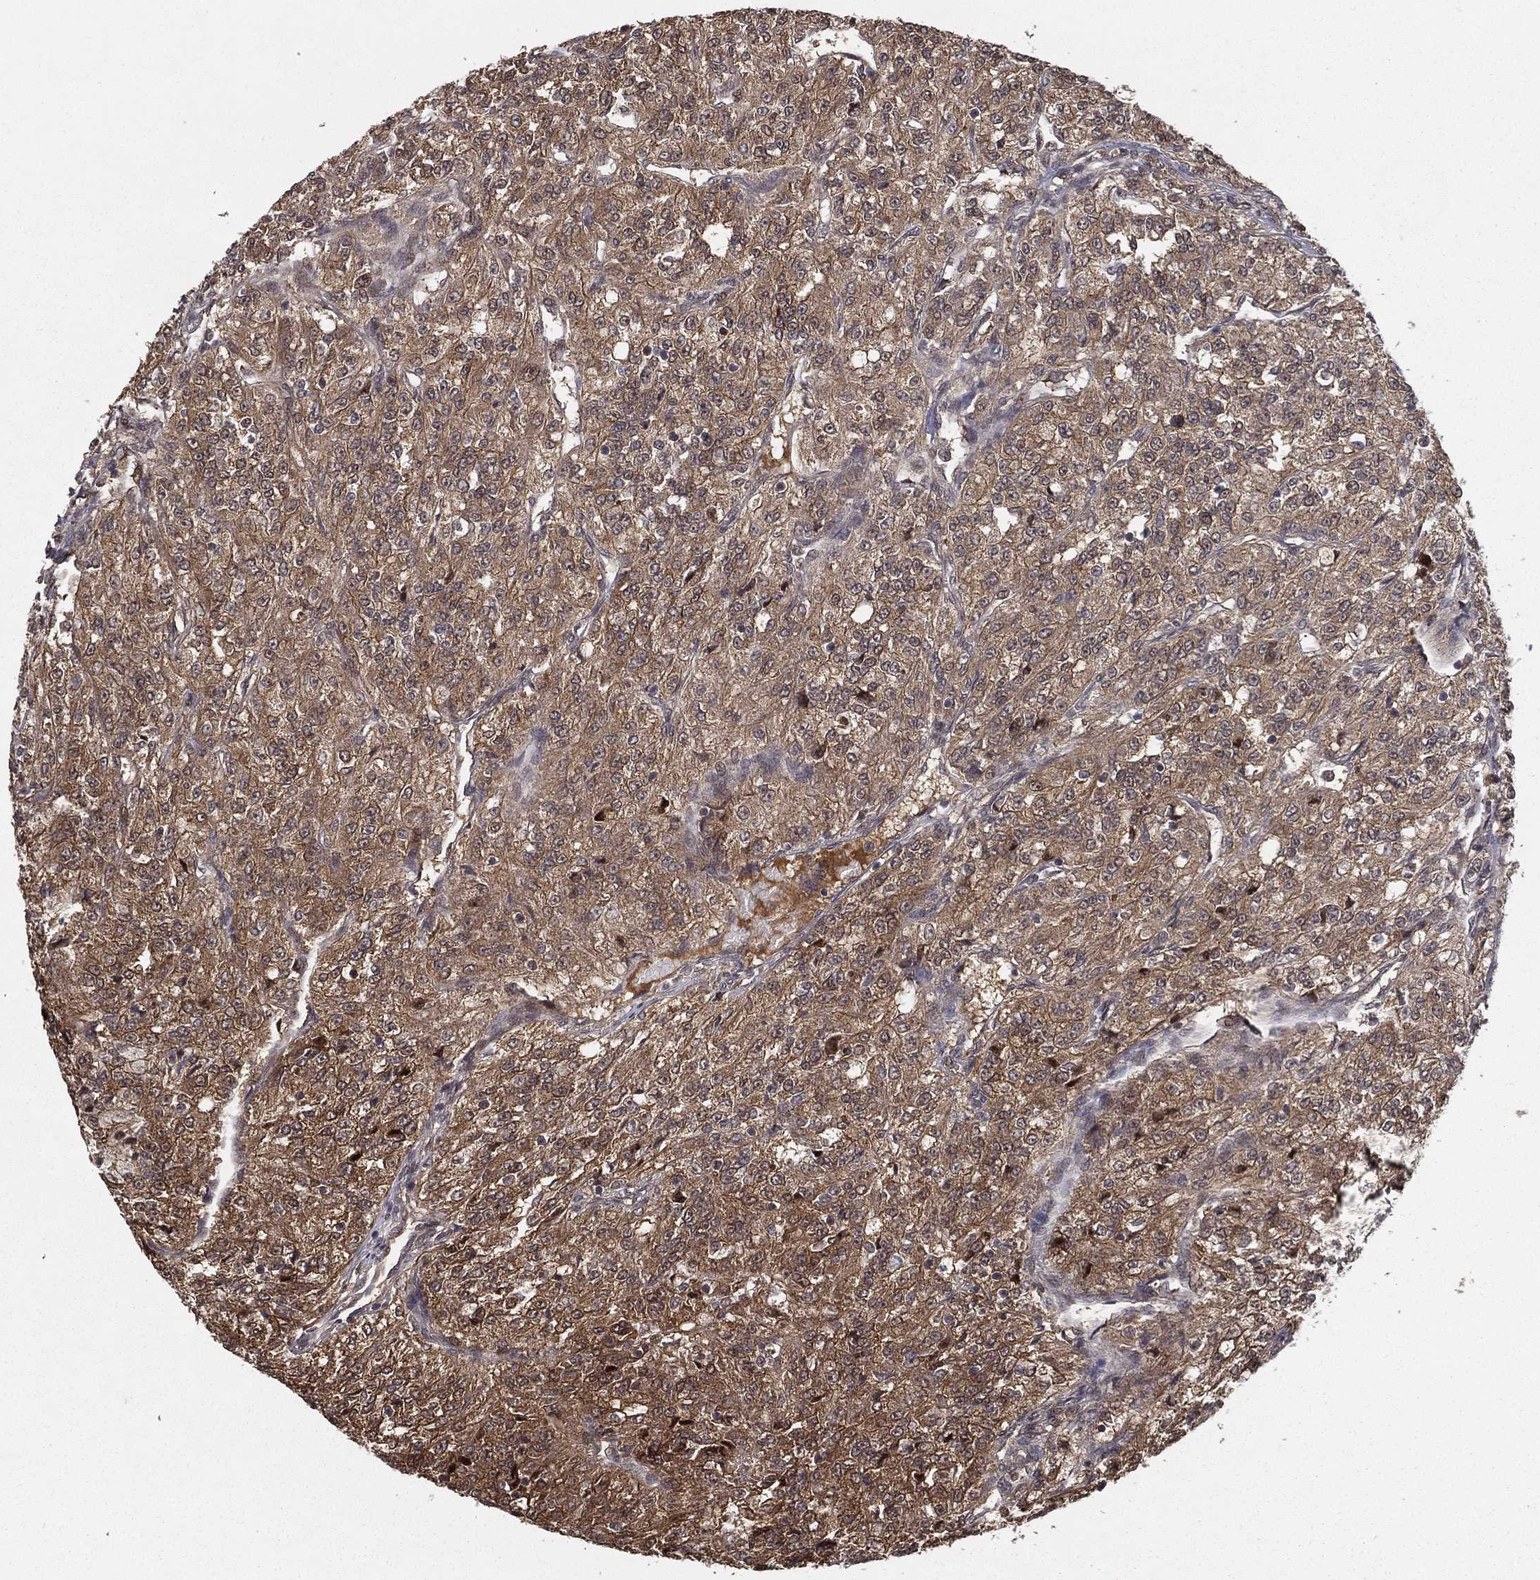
{"staining": {"intensity": "moderate", "quantity": "25%-75%", "location": "cytoplasmic/membranous"}, "tissue": "renal cancer", "cell_type": "Tumor cells", "image_type": "cancer", "snomed": [{"axis": "morphology", "description": "Adenocarcinoma, NOS"}, {"axis": "topography", "description": "Kidney"}], "caption": "High-power microscopy captured an immunohistochemistry histopathology image of adenocarcinoma (renal), revealing moderate cytoplasmic/membranous staining in approximately 25%-75% of tumor cells.", "gene": "SLC6A6", "patient": {"sex": "female", "age": 63}}